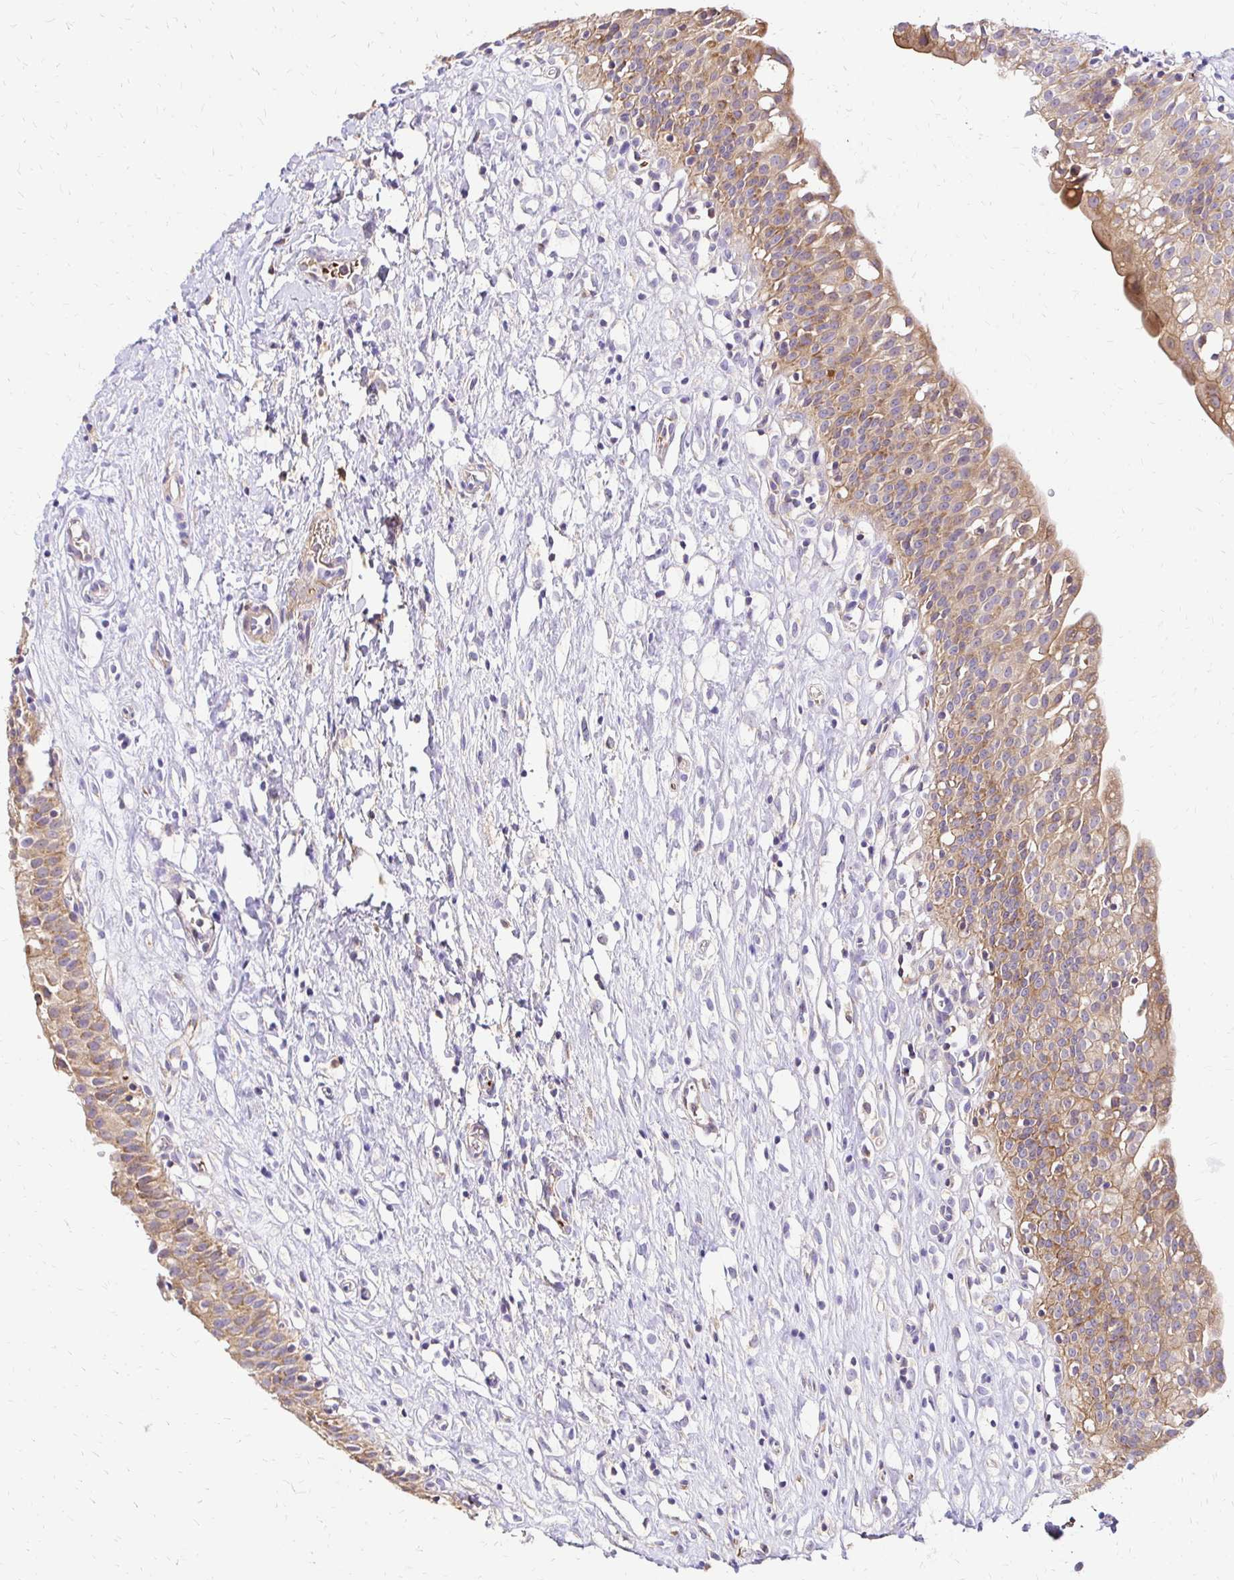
{"staining": {"intensity": "moderate", "quantity": ">75%", "location": "cytoplasmic/membranous"}, "tissue": "urinary bladder", "cell_type": "Urothelial cells", "image_type": "normal", "snomed": [{"axis": "morphology", "description": "Normal tissue, NOS"}, {"axis": "topography", "description": "Urinary bladder"}], "caption": "Urothelial cells reveal medium levels of moderate cytoplasmic/membranous positivity in about >75% of cells in normal urinary bladder.", "gene": "MRPL13", "patient": {"sex": "male", "age": 51}}